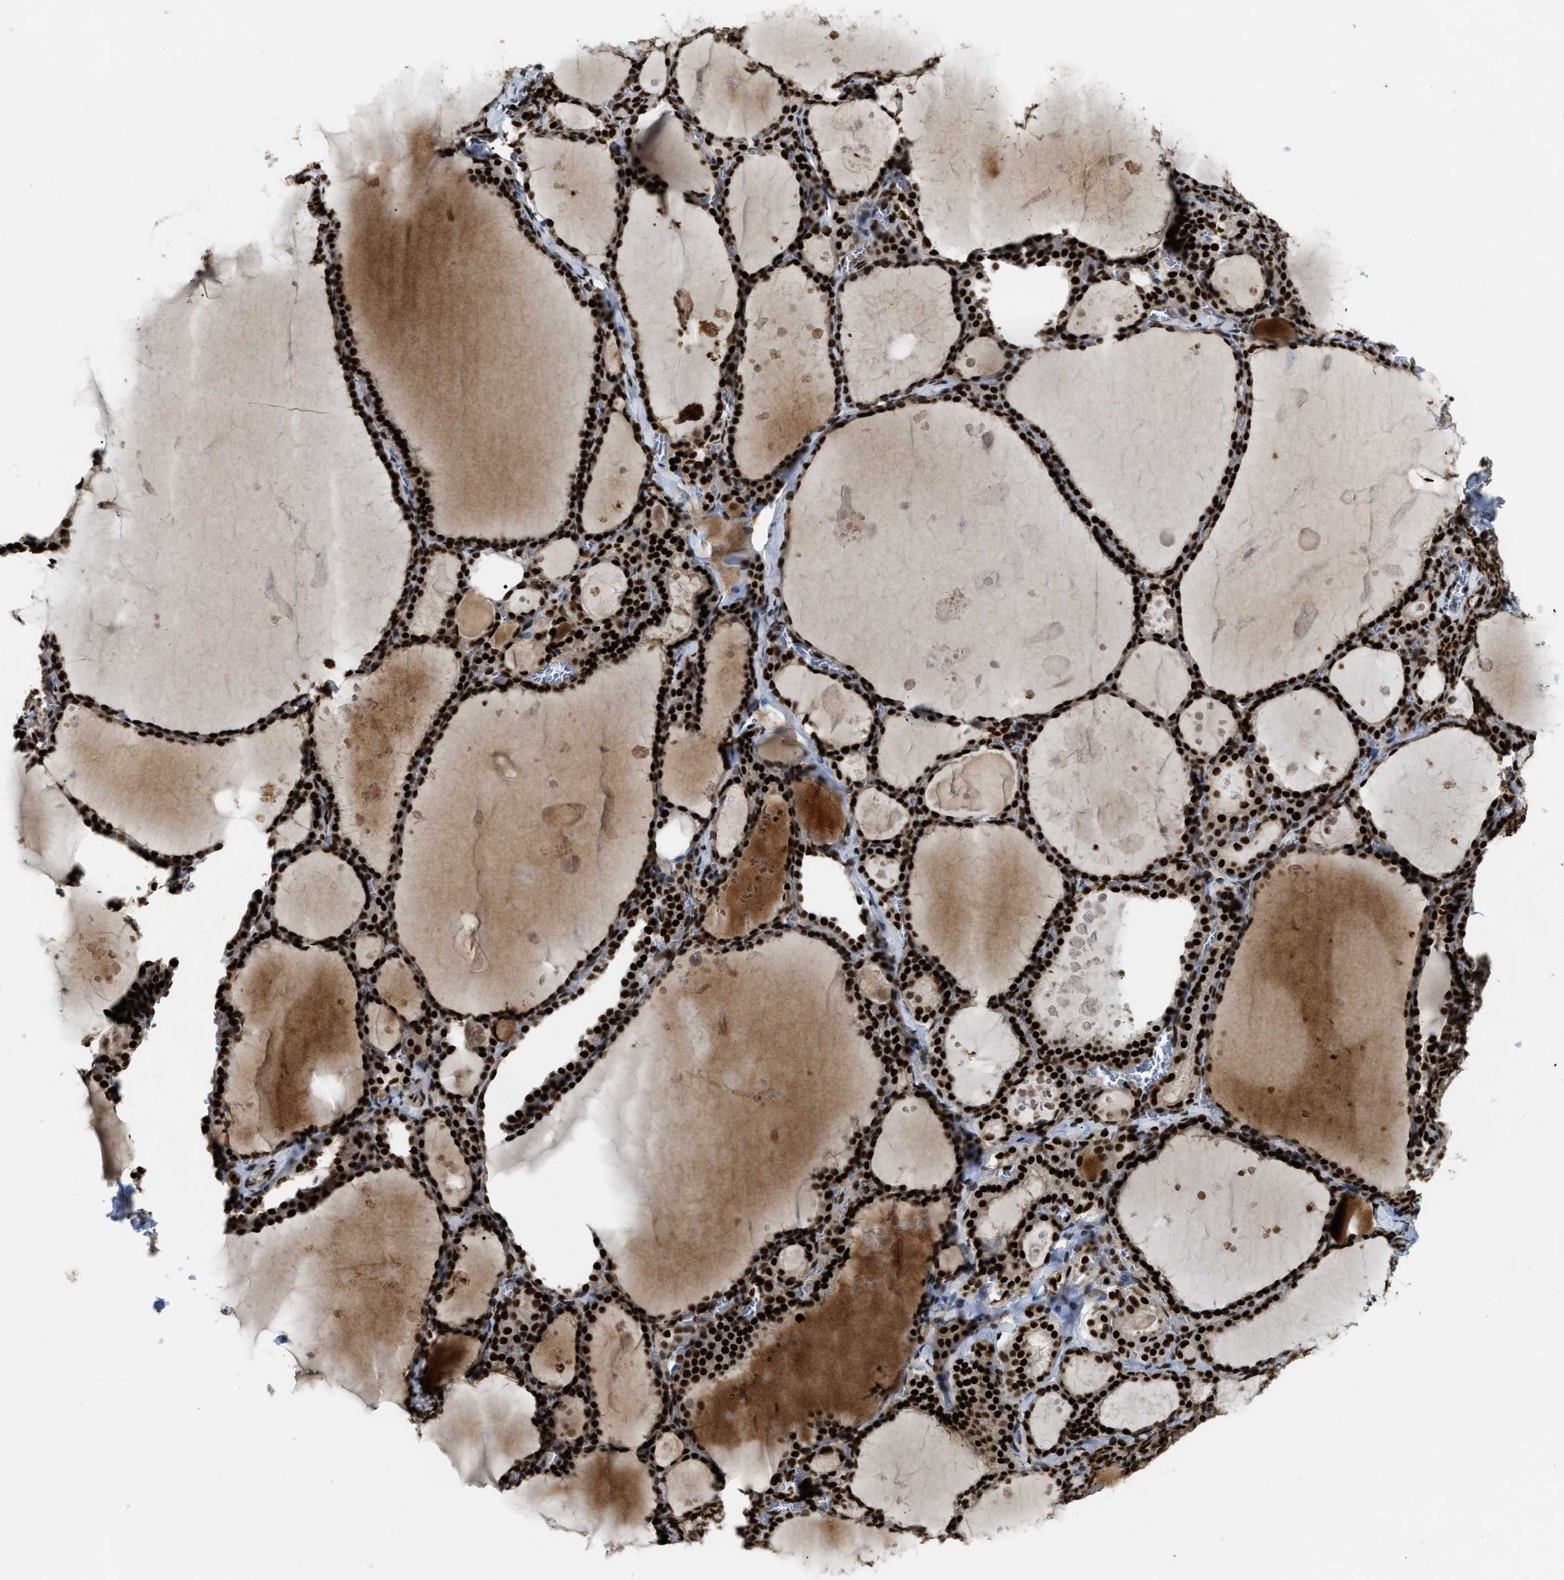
{"staining": {"intensity": "strong", "quantity": ">75%", "location": "nuclear"}, "tissue": "thyroid gland", "cell_type": "Glandular cells", "image_type": "normal", "snomed": [{"axis": "morphology", "description": "Normal tissue, NOS"}, {"axis": "topography", "description": "Thyroid gland"}], "caption": "A brown stain labels strong nuclear staining of a protein in glandular cells of normal thyroid gland.", "gene": "NUMA1", "patient": {"sex": "male", "age": 56}}